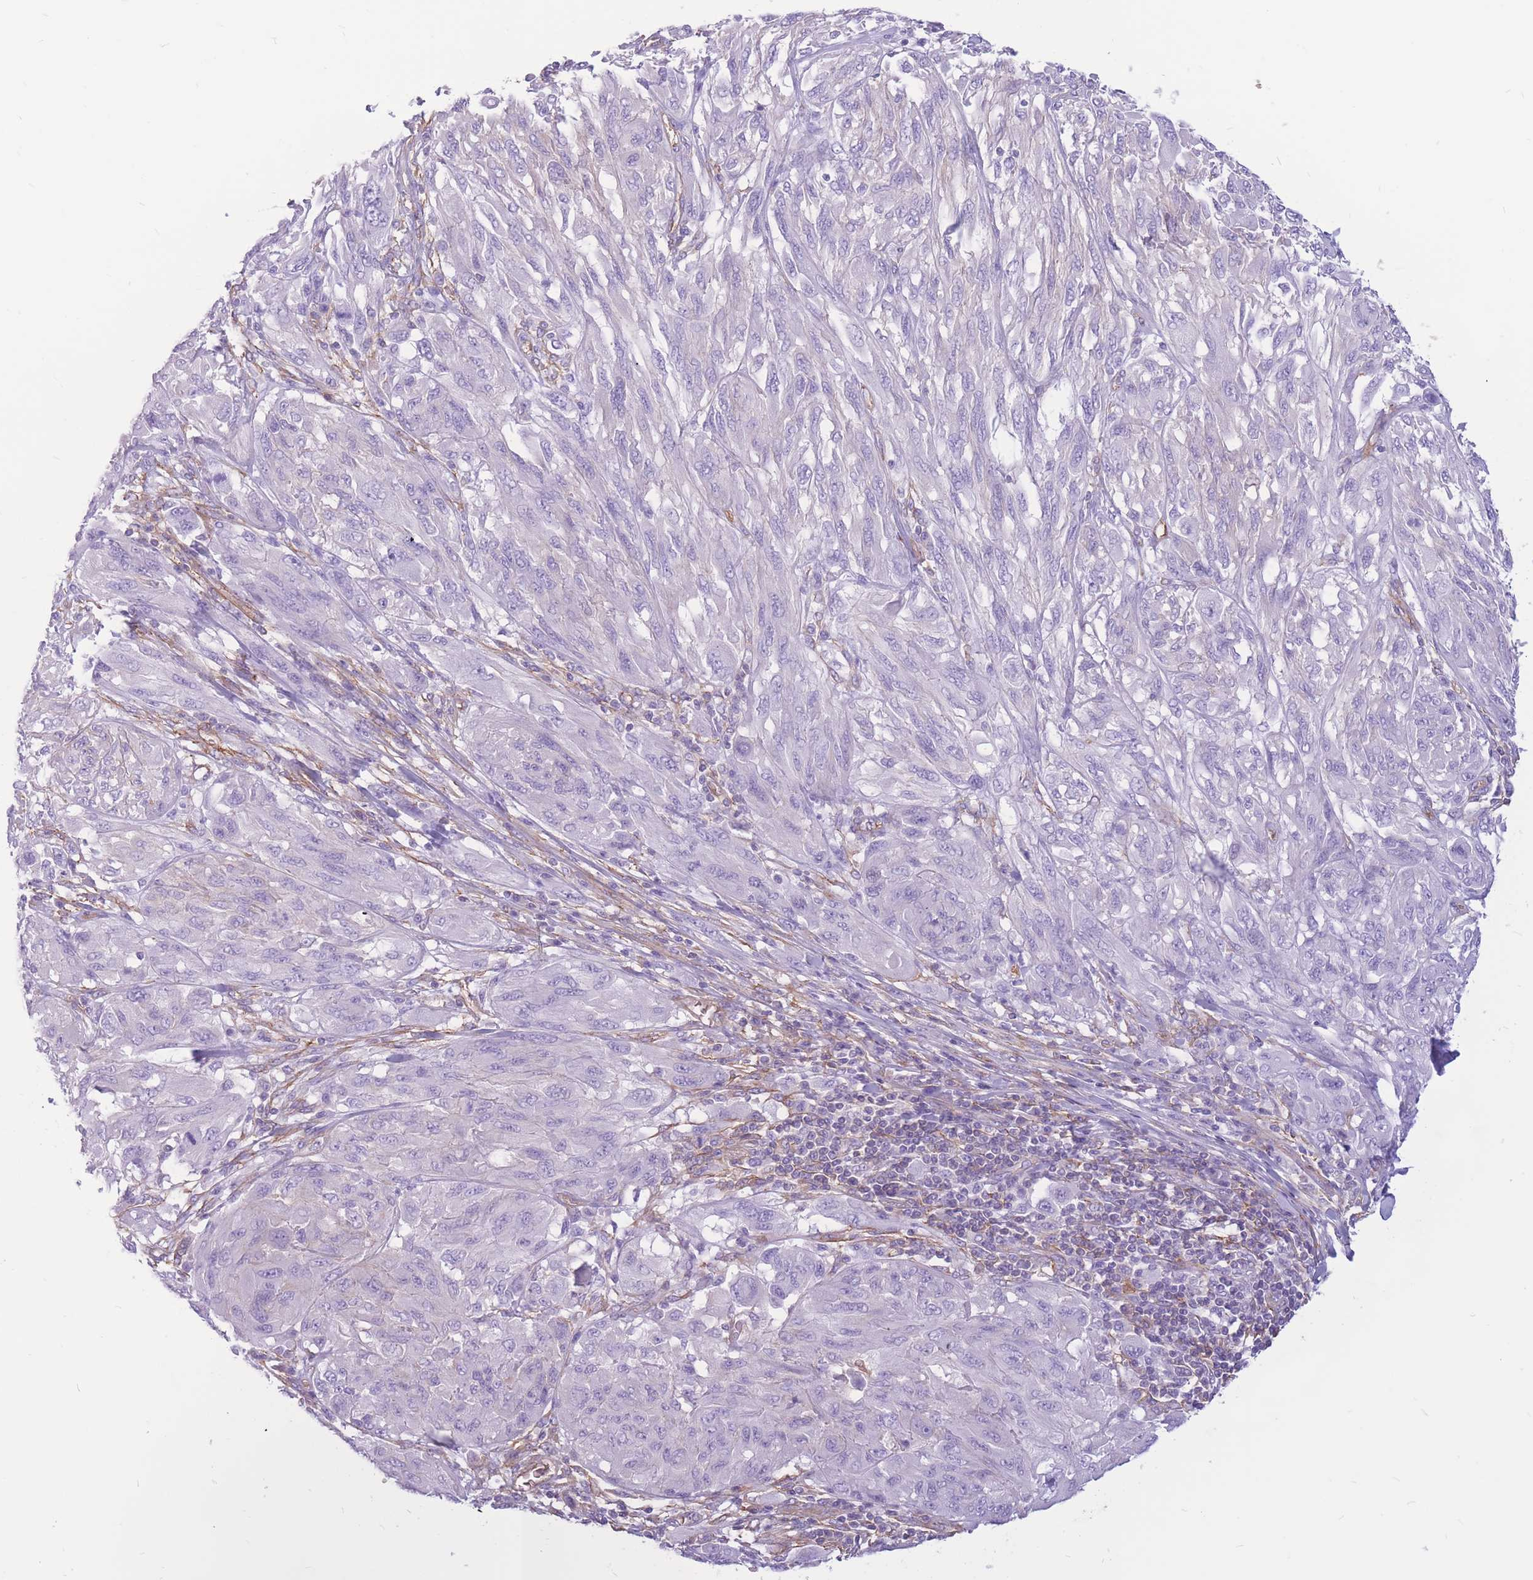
{"staining": {"intensity": "negative", "quantity": "none", "location": "none"}, "tissue": "melanoma", "cell_type": "Tumor cells", "image_type": "cancer", "snomed": [{"axis": "morphology", "description": "Malignant melanoma, NOS"}, {"axis": "topography", "description": "Skin"}], "caption": "This image is of malignant melanoma stained with immunohistochemistry to label a protein in brown with the nuclei are counter-stained blue. There is no staining in tumor cells.", "gene": "ADD2", "patient": {"sex": "female", "age": 91}}